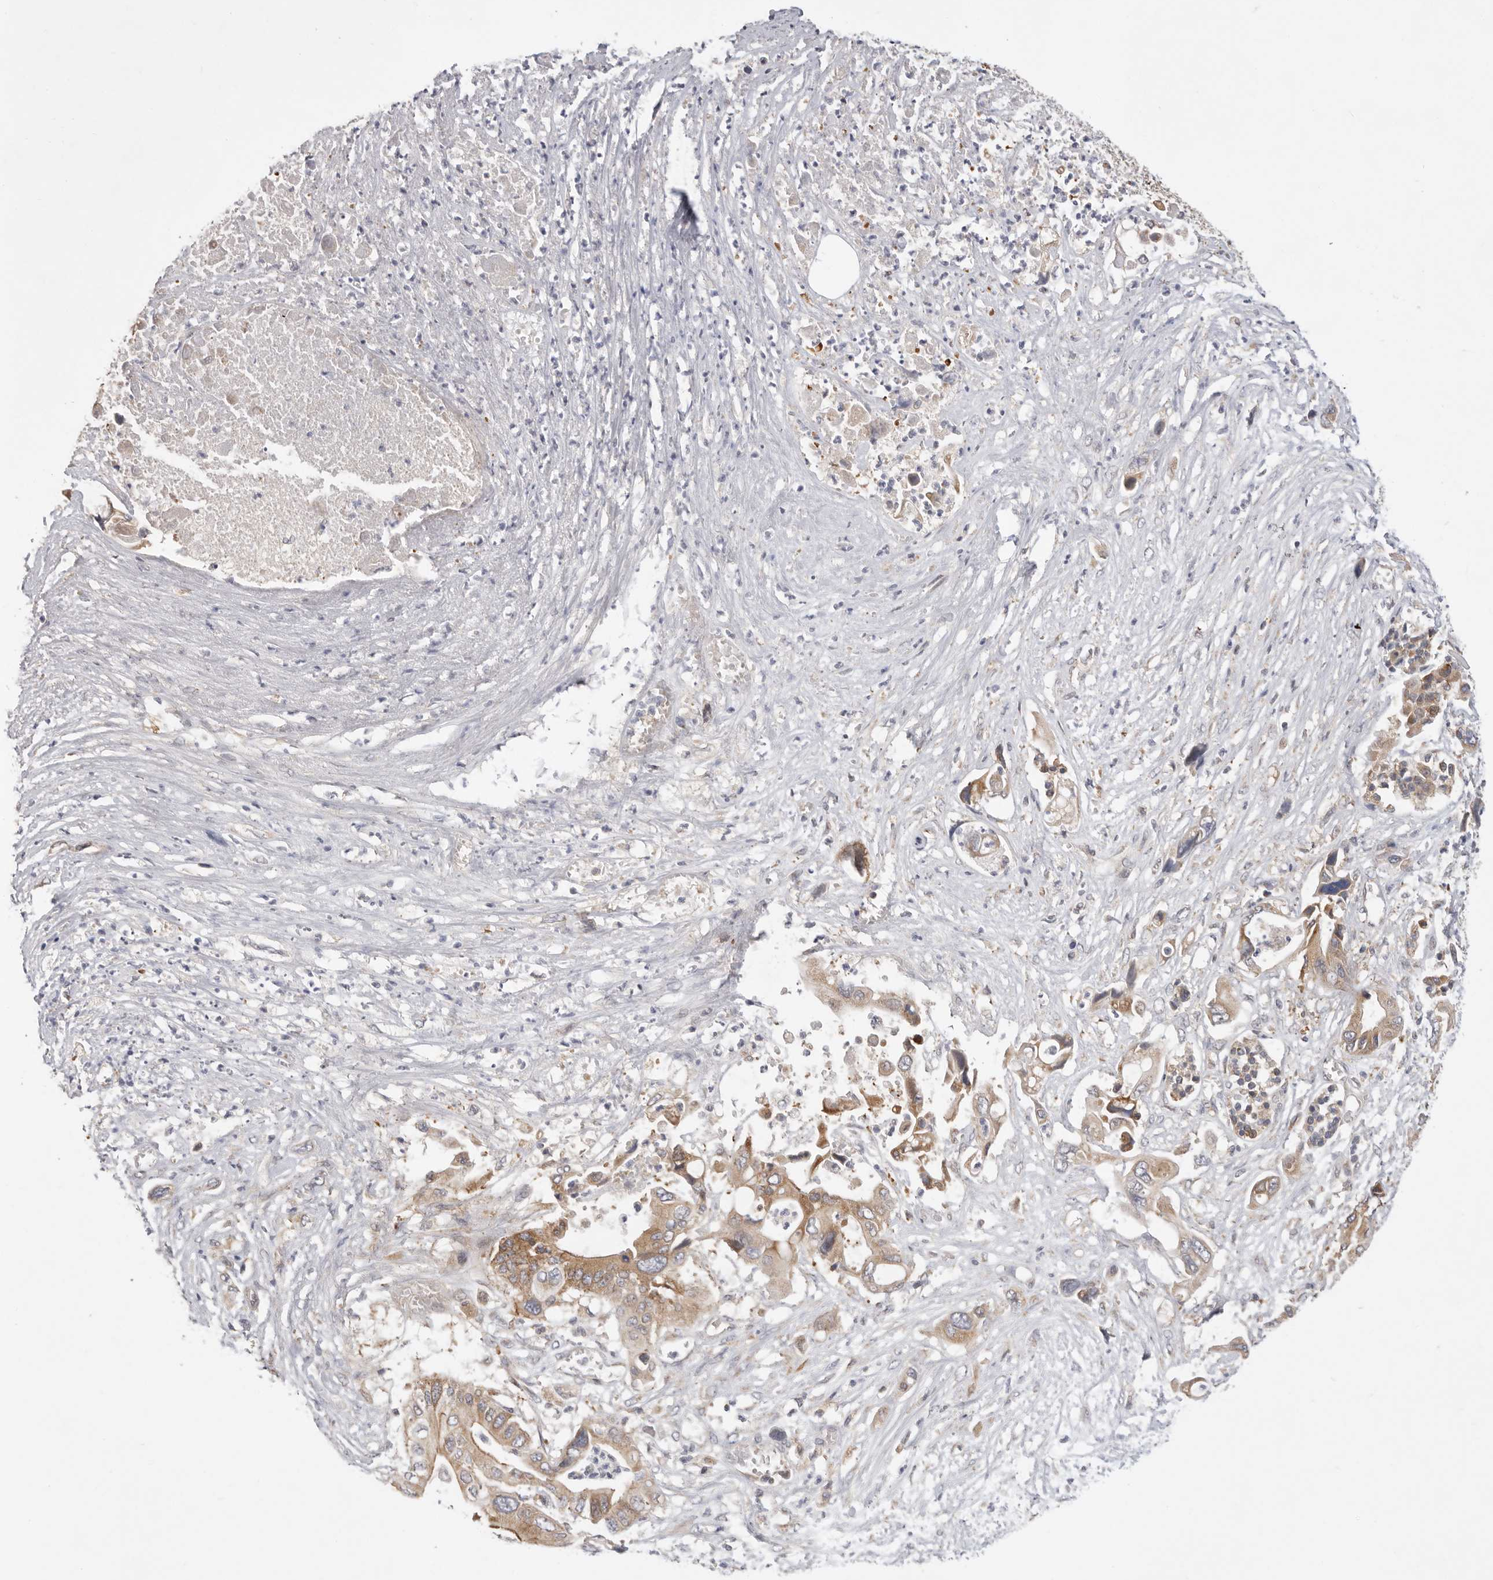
{"staining": {"intensity": "moderate", "quantity": ">75%", "location": "cytoplasmic/membranous"}, "tissue": "pancreatic cancer", "cell_type": "Tumor cells", "image_type": "cancer", "snomed": [{"axis": "morphology", "description": "Adenocarcinoma, NOS"}, {"axis": "topography", "description": "Pancreas"}], "caption": "Adenocarcinoma (pancreatic) tissue reveals moderate cytoplasmic/membranous expression in about >75% of tumor cells, visualized by immunohistochemistry.", "gene": "USH1C", "patient": {"sex": "male", "age": 66}}